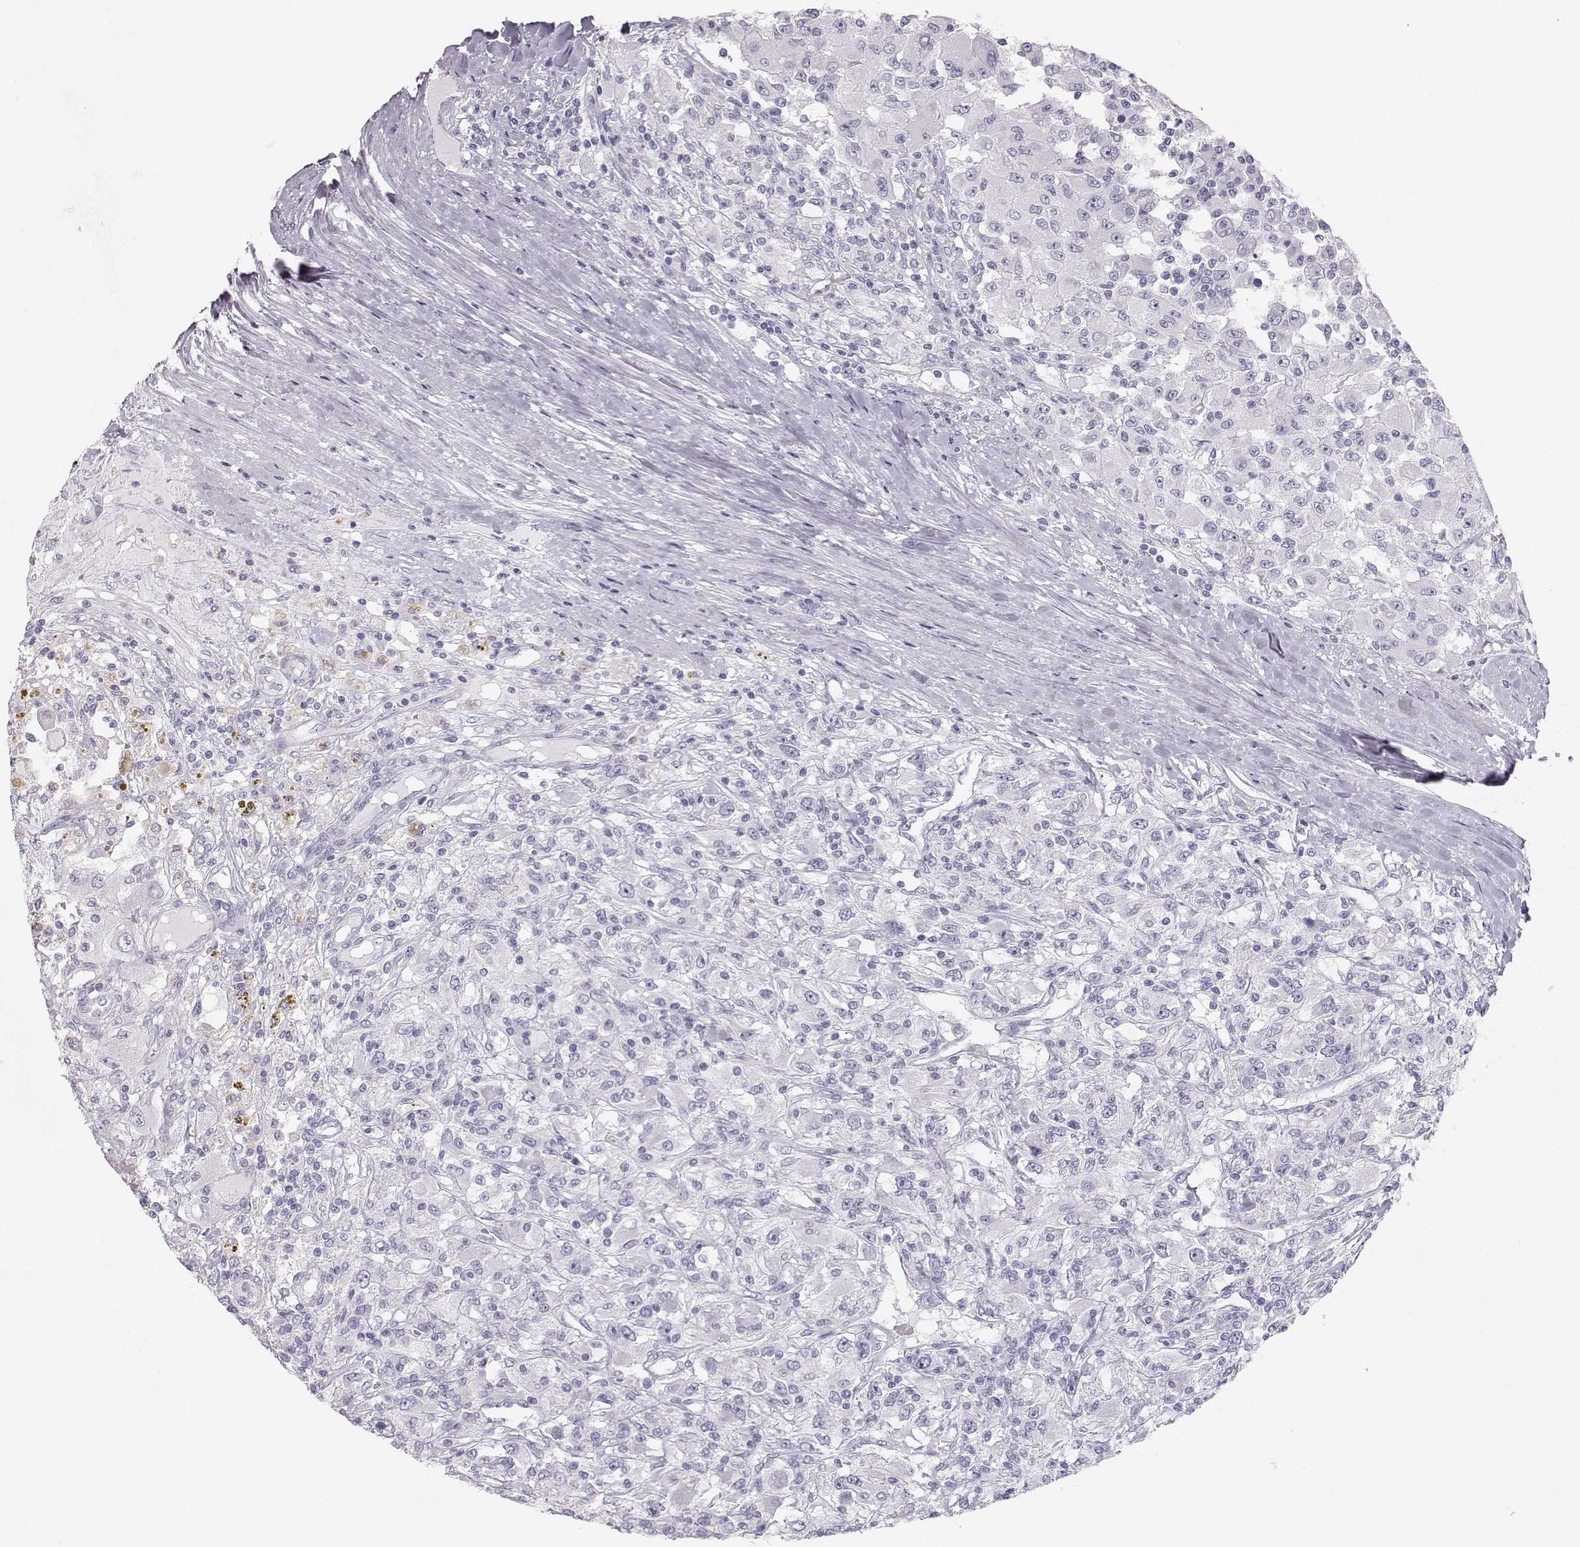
{"staining": {"intensity": "negative", "quantity": "none", "location": "none"}, "tissue": "renal cancer", "cell_type": "Tumor cells", "image_type": "cancer", "snomed": [{"axis": "morphology", "description": "Adenocarcinoma, NOS"}, {"axis": "topography", "description": "Kidney"}], "caption": "Immunohistochemistry (IHC) photomicrograph of neoplastic tissue: renal cancer (adenocarcinoma) stained with DAB (3,3'-diaminobenzidine) displays no significant protein positivity in tumor cells.", "gene": "LEPR", "patient": {"sex": "female", "age": 67}}